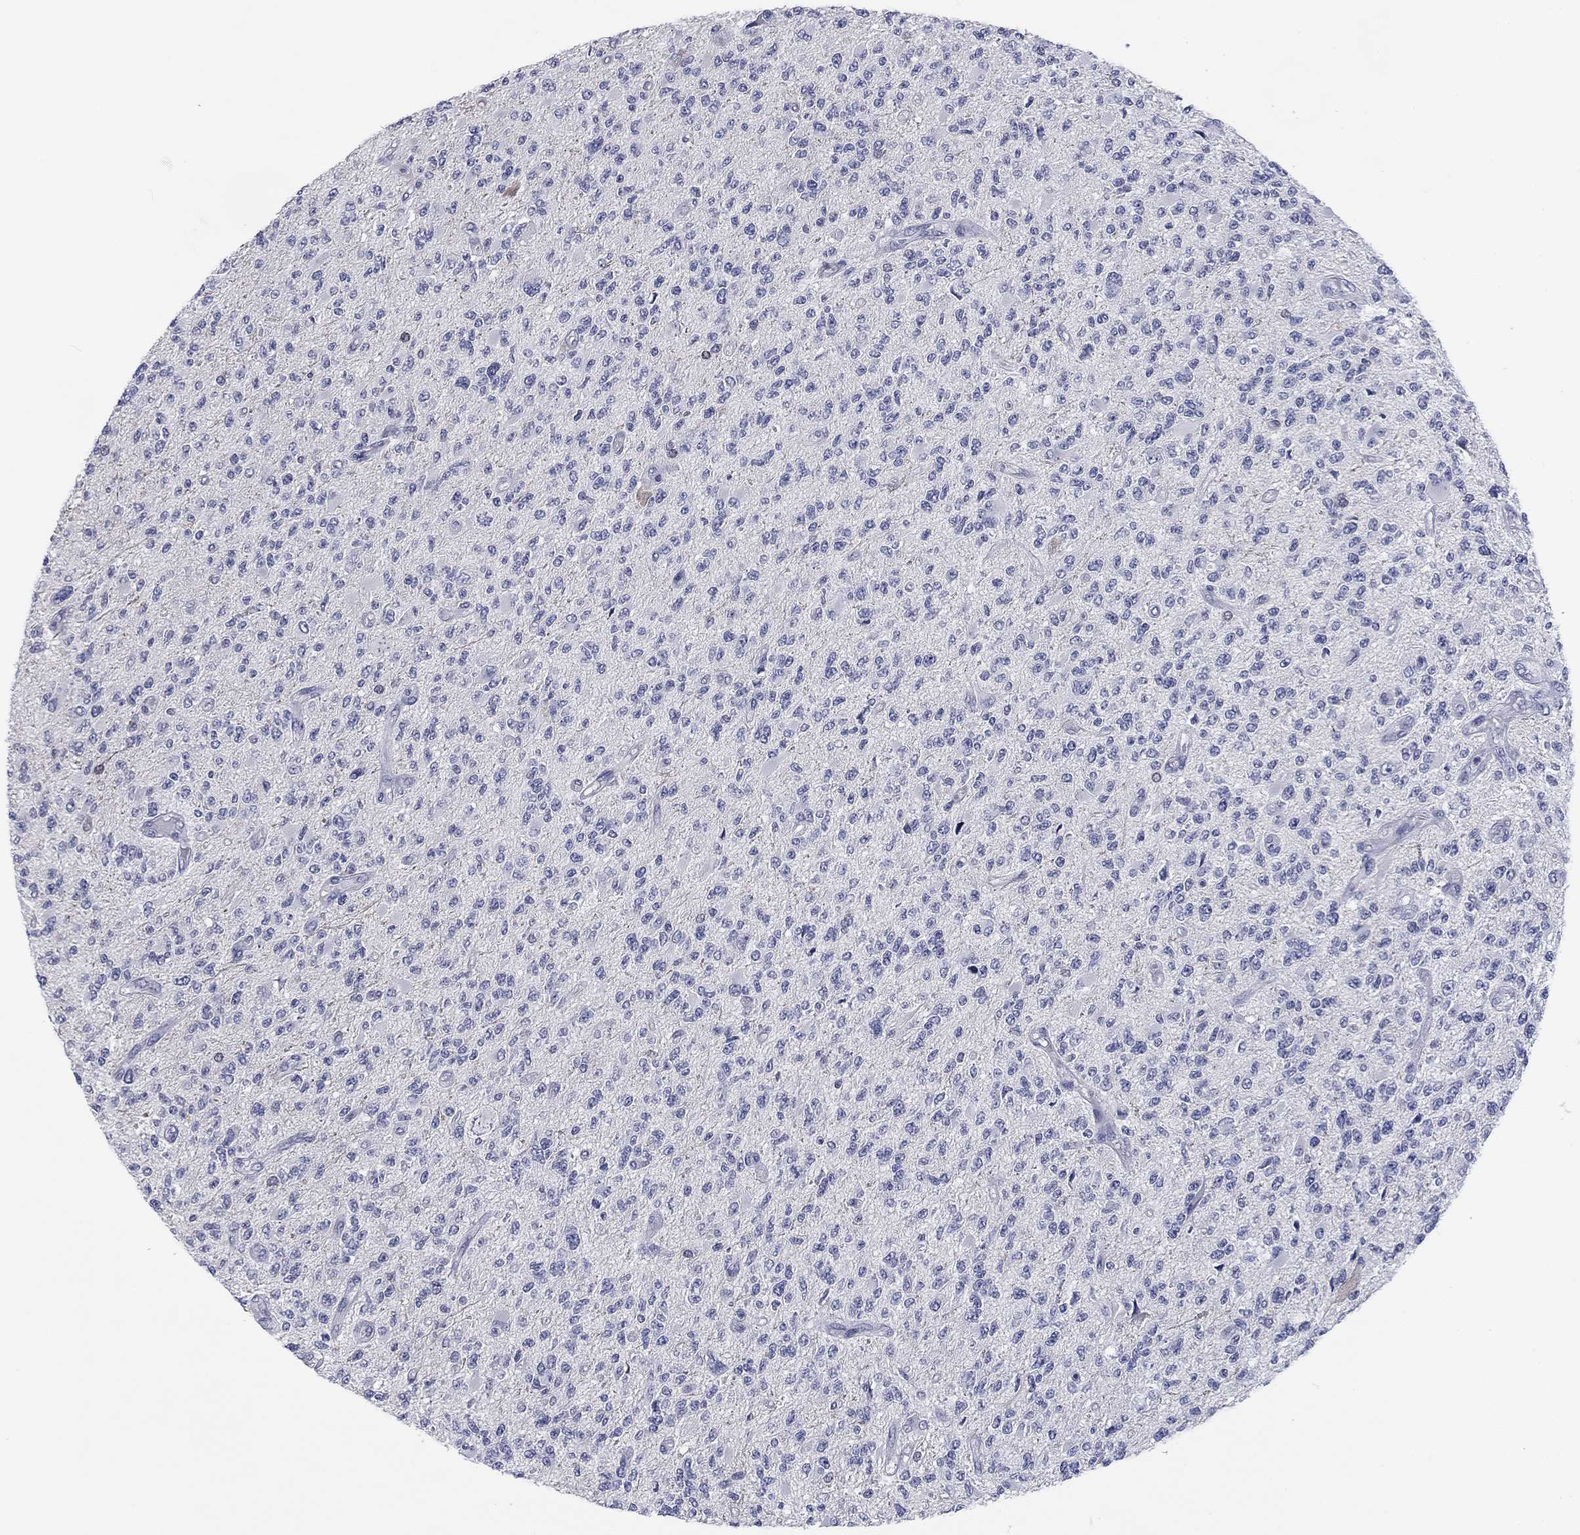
{"staining": {"intensity": "negative", "quantity": "none", "location": "none"}, "tissue": "glioma", "cell_type": "Tumor cells", "image_type": "cancer", "snomed": [{"axis": "morphology", "description": "Glioma, malignant, High grade"}, {"axis": "topography", "description": "Brain"}], "caption": "A histopathology image of glioma stained for a protein demonstrates no brown staining in tumor cells.", "gene": "CALB1", "patient": {"sex": "female", "age": 63}}